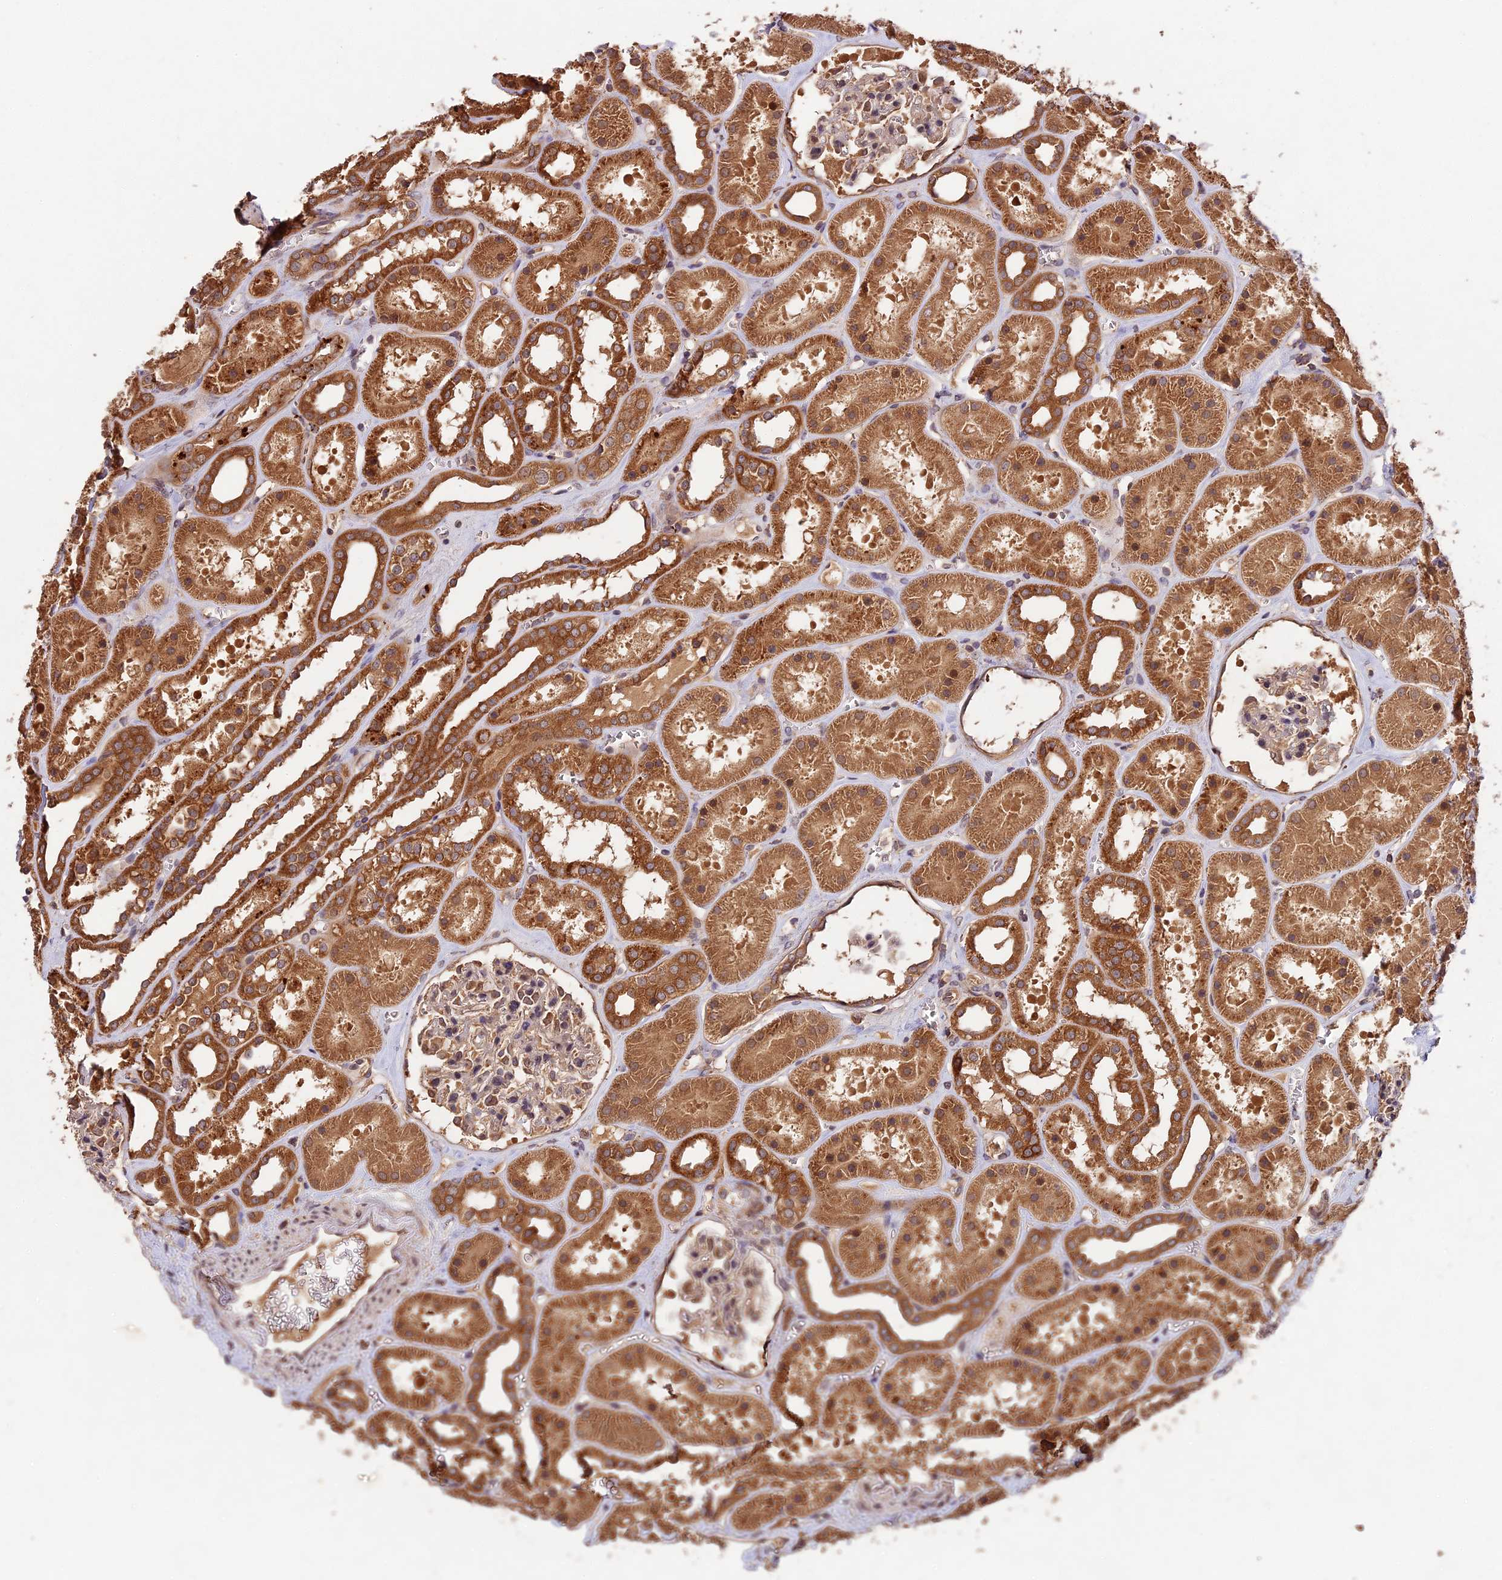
{"staining": {"intensity": "moderate", "quantity": "25%-75%", "location": "cytoplasmic/membranous"}, "tissue": "kidney", "cell_type": "Cells in glomeruli", "image_type": "normal", "snomed": [{"axis": "morphology", "description": "Normal tissue, NOS"}, {"axis": "topography", "description": "Kidney"}], "caption": "Immunohistochemical staining of unremarkable human kidney reveals medium levels of moderate cytoplasmic/membranous expression in about 25%-75% of cells in glomeruli. (DAB = brown stain, brightfield microscopy at high magnification).", "gene": "CHAC1", "patient": {"sex": "female", "age": 41}}